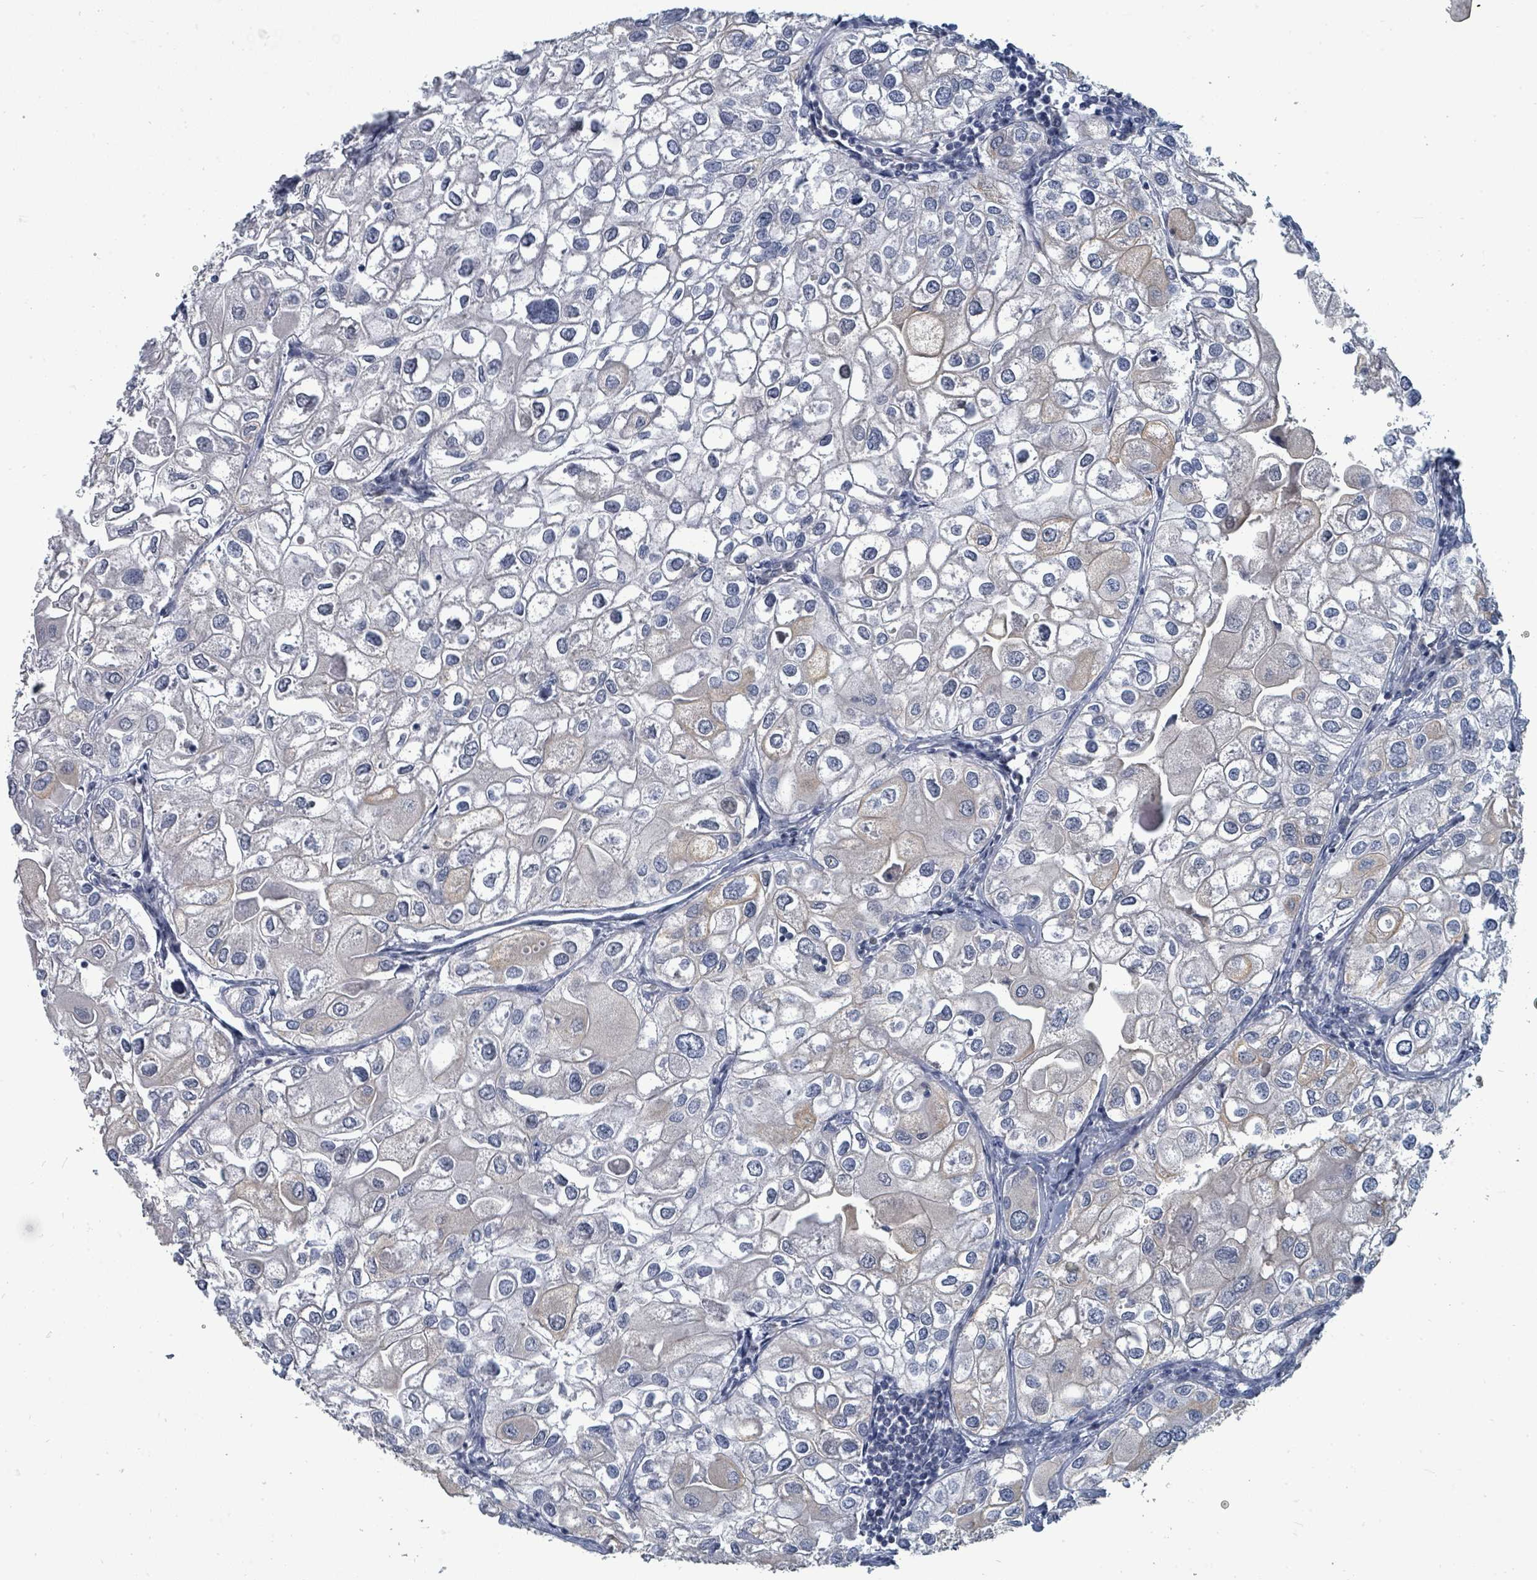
{"staining": {"intensity": "weak", "quantity": "<25%", "location": "nuclear"}, "tissue": "urothelial cancer", "cell_type": "Tumor cells", "image_type": "cancer", "snomed": [{"axis": "morphology", "description": "Urothelial carcinoma, High grade"}, {"axis": "topography", "description": "Urinary bladder"}], "caption": "Immunohistochemistry of urothelial cancer exhibits no staining in tumor cells. (IHC, brightfield microscopy, high magnification).", "gene": "UCK1", "patient": {"sex": "male", "age": 64}}